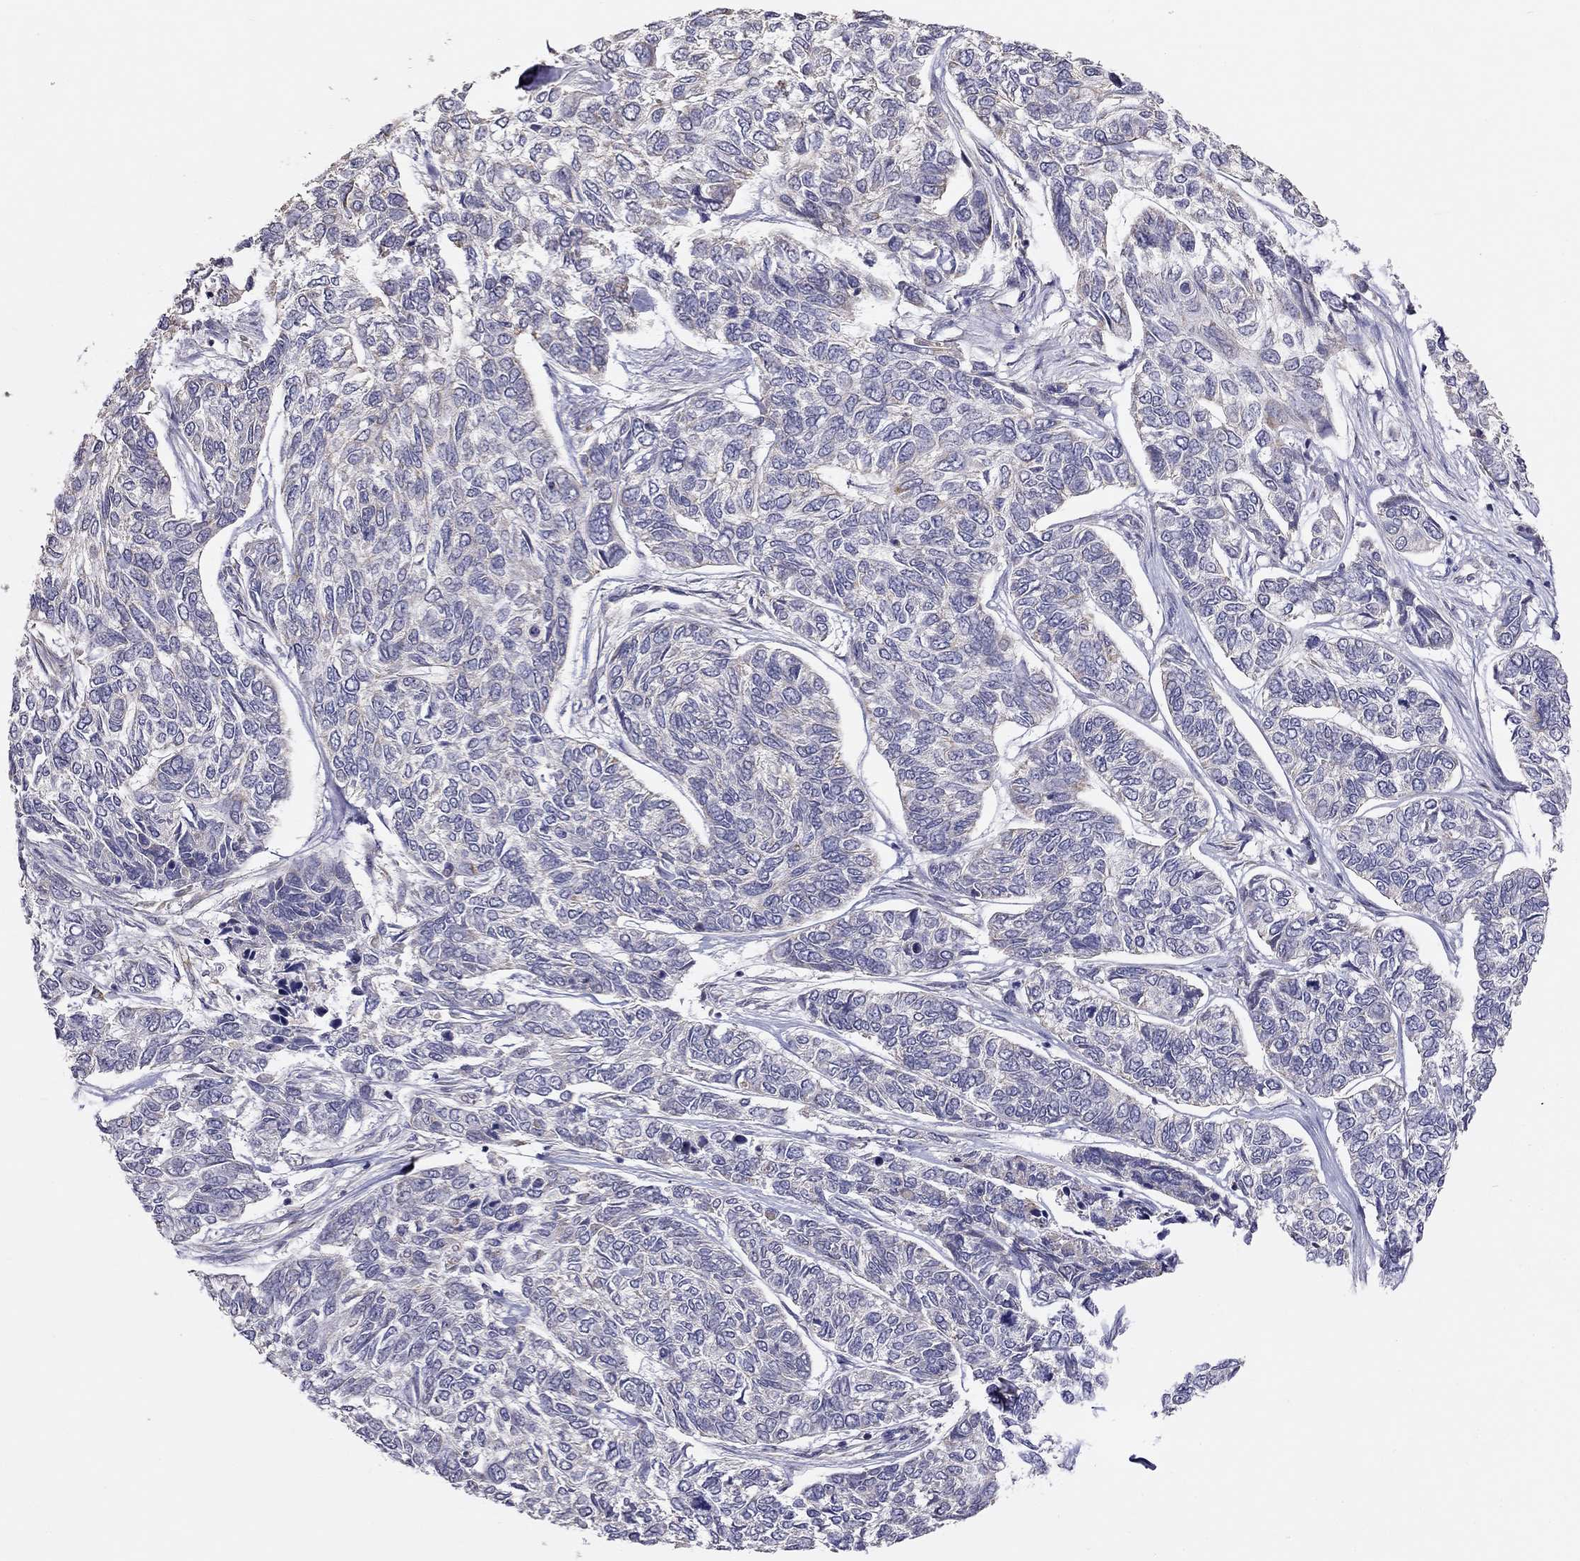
{"staining": {"intensity": "negative", "quantity": "none", "location": "none"}, "tissue": "skin cancer", "cell_type": "Tumor cells", "image_type": "cancer", "snomed": [{"axis": "morphology", "description": "Basal cell carcinoma"}, {"axis": "topography", "description": "Skin"}], "caption": "The immunohistochemistry histopathology image has no significant staining in tumor cells of skin cancer tissue.", "gene": "LRIT3", "patient": {"sex": "female", "age": 65}}